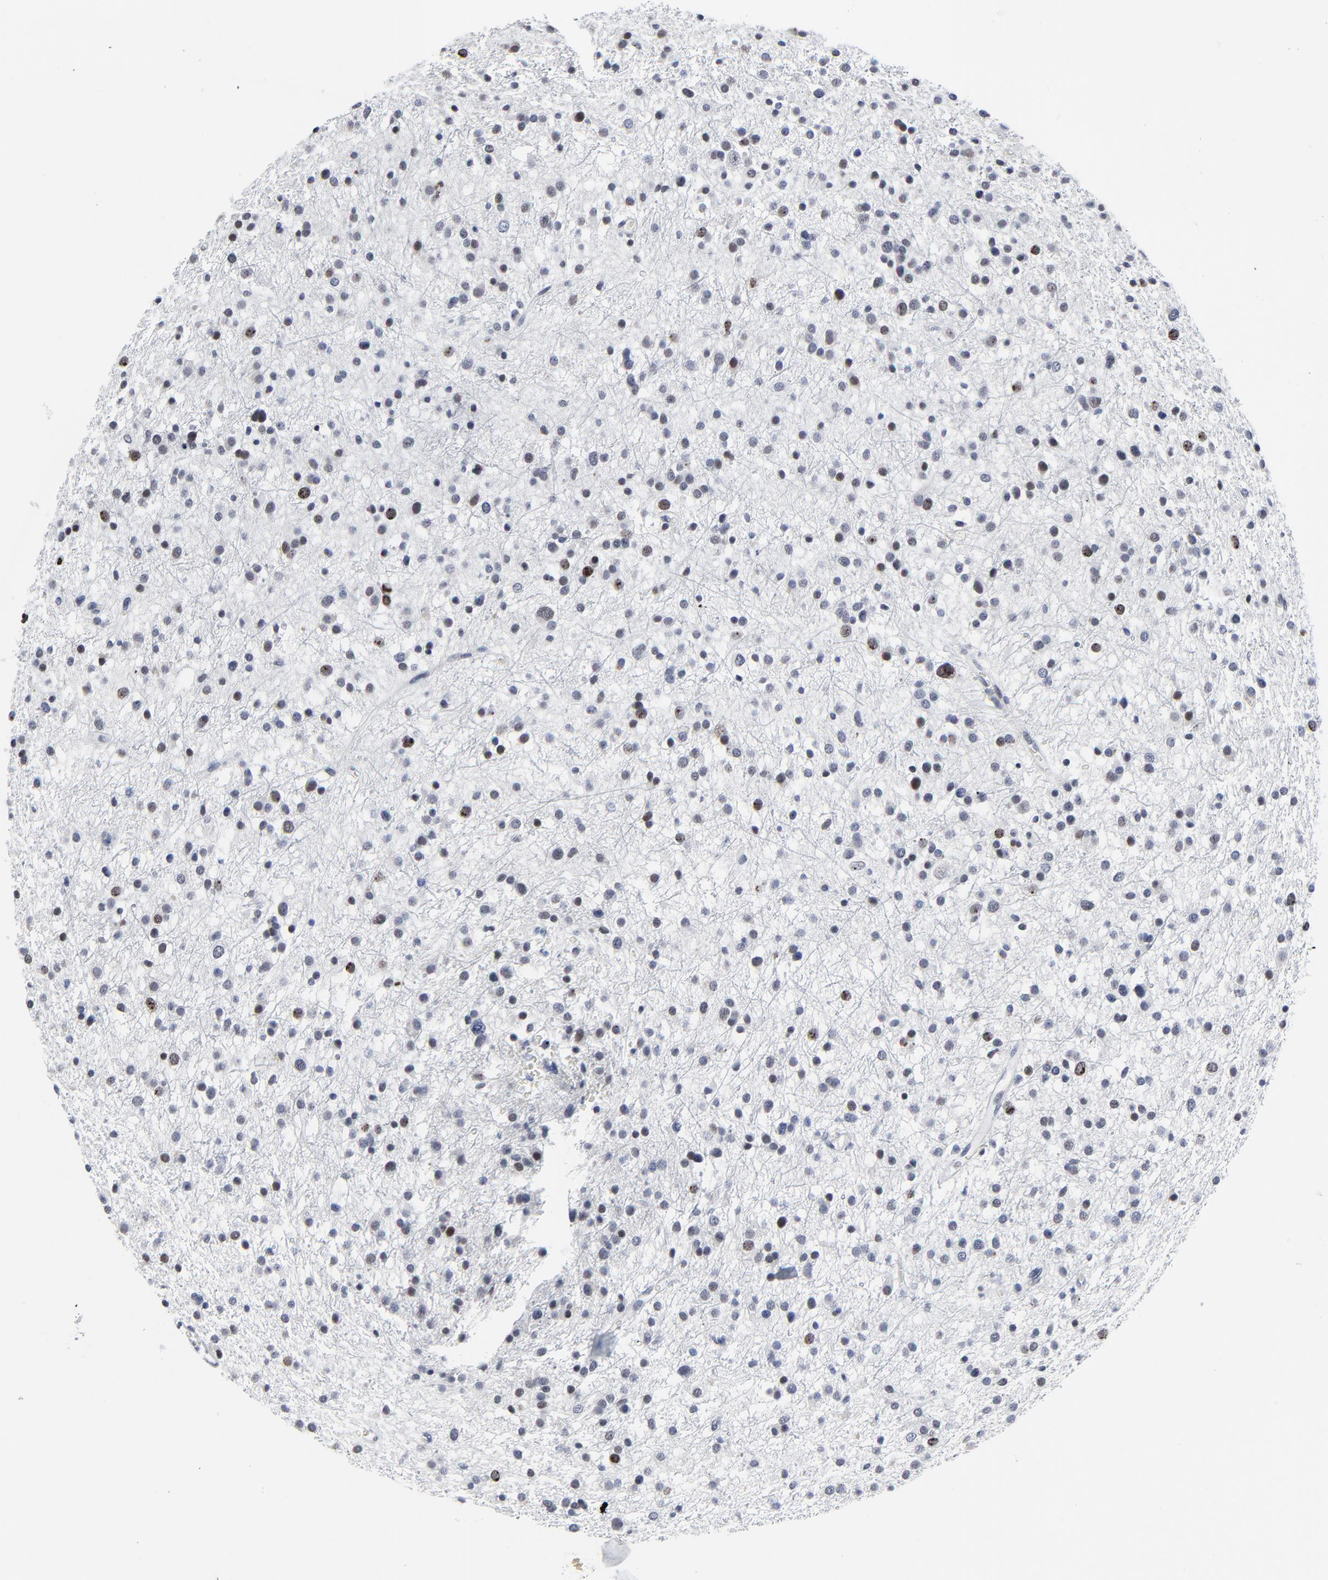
{"staining": {"intensity": "moderate", "quantity": "<25%", "location": "nuclear"}, "tissue": "glioma", "cell_type": "Tumor cells", "image_type": "cancer", "snomed": [{"axis": "morphology", "description": "Glioma, malignant, Low grade"}, {"axis": "topography", "description": "Brain"}], "caption": "Moderate nuclear protein expression is seen in approximately <25% of tumor cells in low-grade glioma (malignant).", "gene": "ZNF589", "patient": {"sex": "female", "age": 36}}